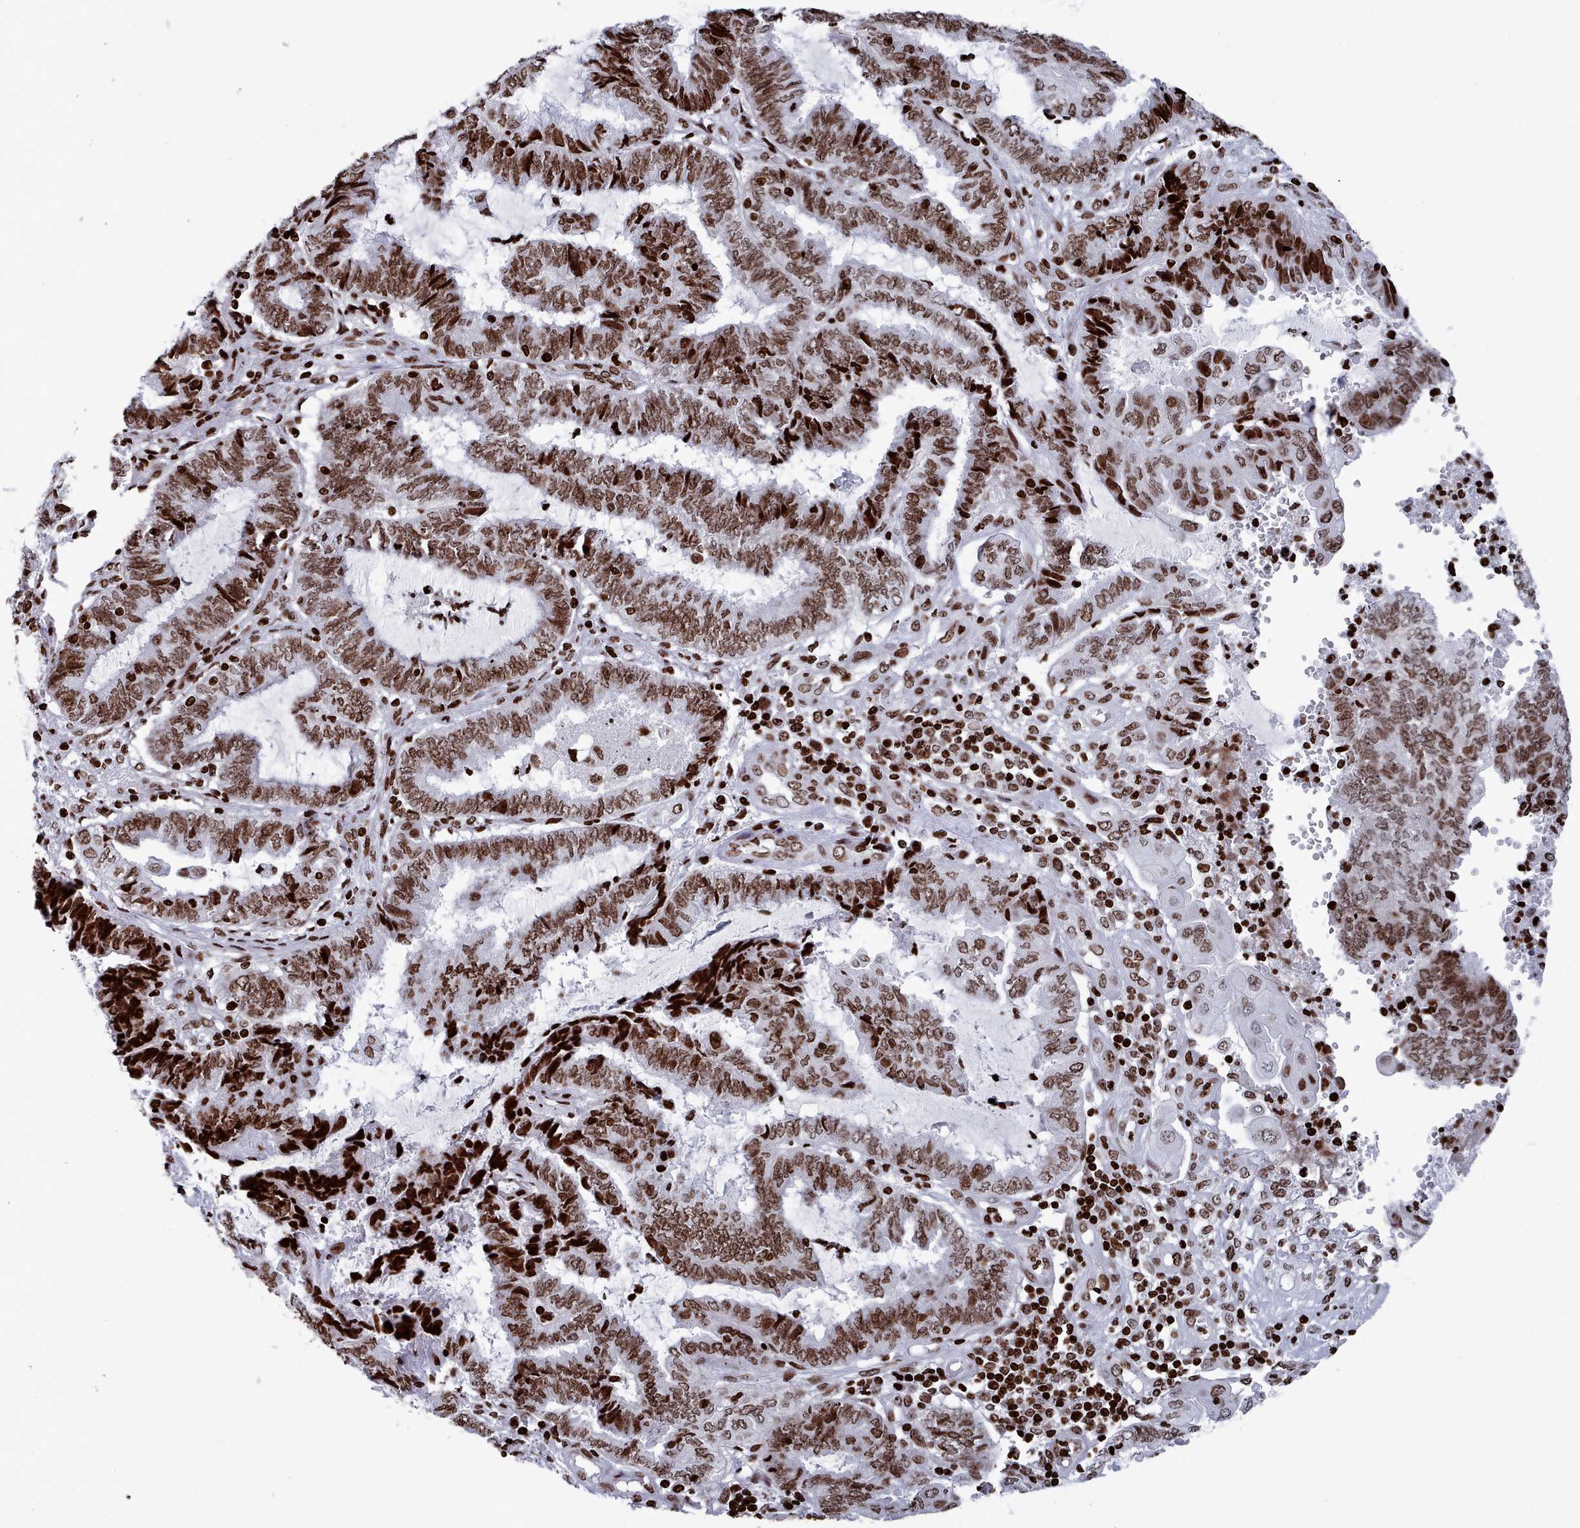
{"staining": {"intensity": "moderate", "quantity": ">75%", "location": "nuclear"}, "tissue": "endometrial cancer", "cell_type": "Tumor cells", "image_type": "cancer", "snomed": [{"axis": "morphology", "description": "Adenocarcinoma, NOS"}, {"axis": "topography", "description": "Uterus"}, {"axis": "topography", "description": "Endometrium"}], "caption": "A high-resolution photomicrograph shows immunohistochemistry staining of adenocarcinoma (endometrial), which displays moderate nuclear expression in about >75% of tumor cells.", "gene": "PCDHB12", "patient": {"sex": "female", "age": 70}}